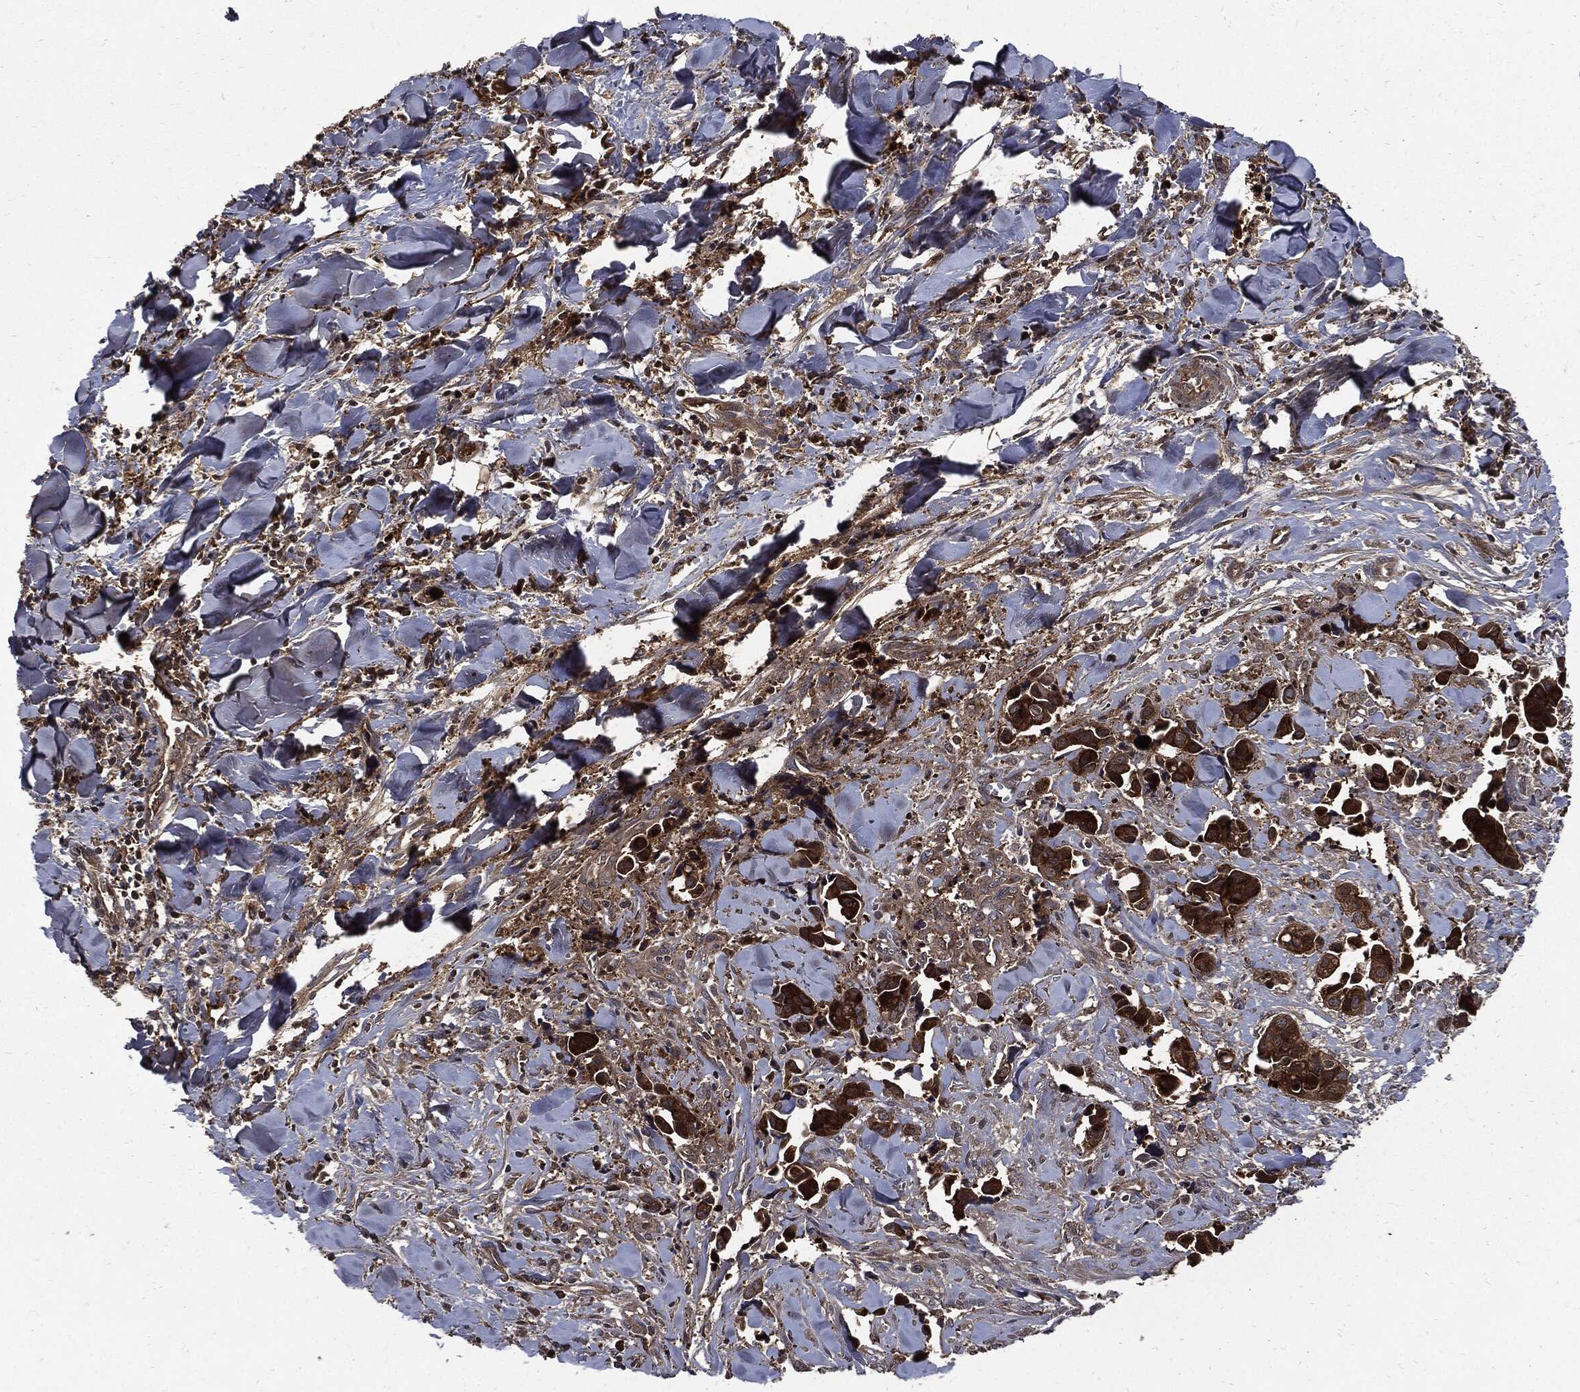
{"staining": {"intensity": "strong", "quantity": ">75%", "location": "cytoplasmic/membranous"}, "tissue": "head and neck cancer", "cell_type": "Tumor cells", "image_type": "cancer", "snomed": [{"axis": "morphology", "description": "Adenocarcinoma, NOS"}, {"axis": "topography", "description": "Head-Neck"}], "caption": "This image displays head and neck cancer (adenocarcinoma) stained with immunohistochemistry (IHC) to label a protein in brown. The cytoplasmic/membranous of tumor cells show strong positivity for the protein. Nuclei are counter-stained blue.", "gene": "CLU", "patient": {"sex": "male", "age": 76}}